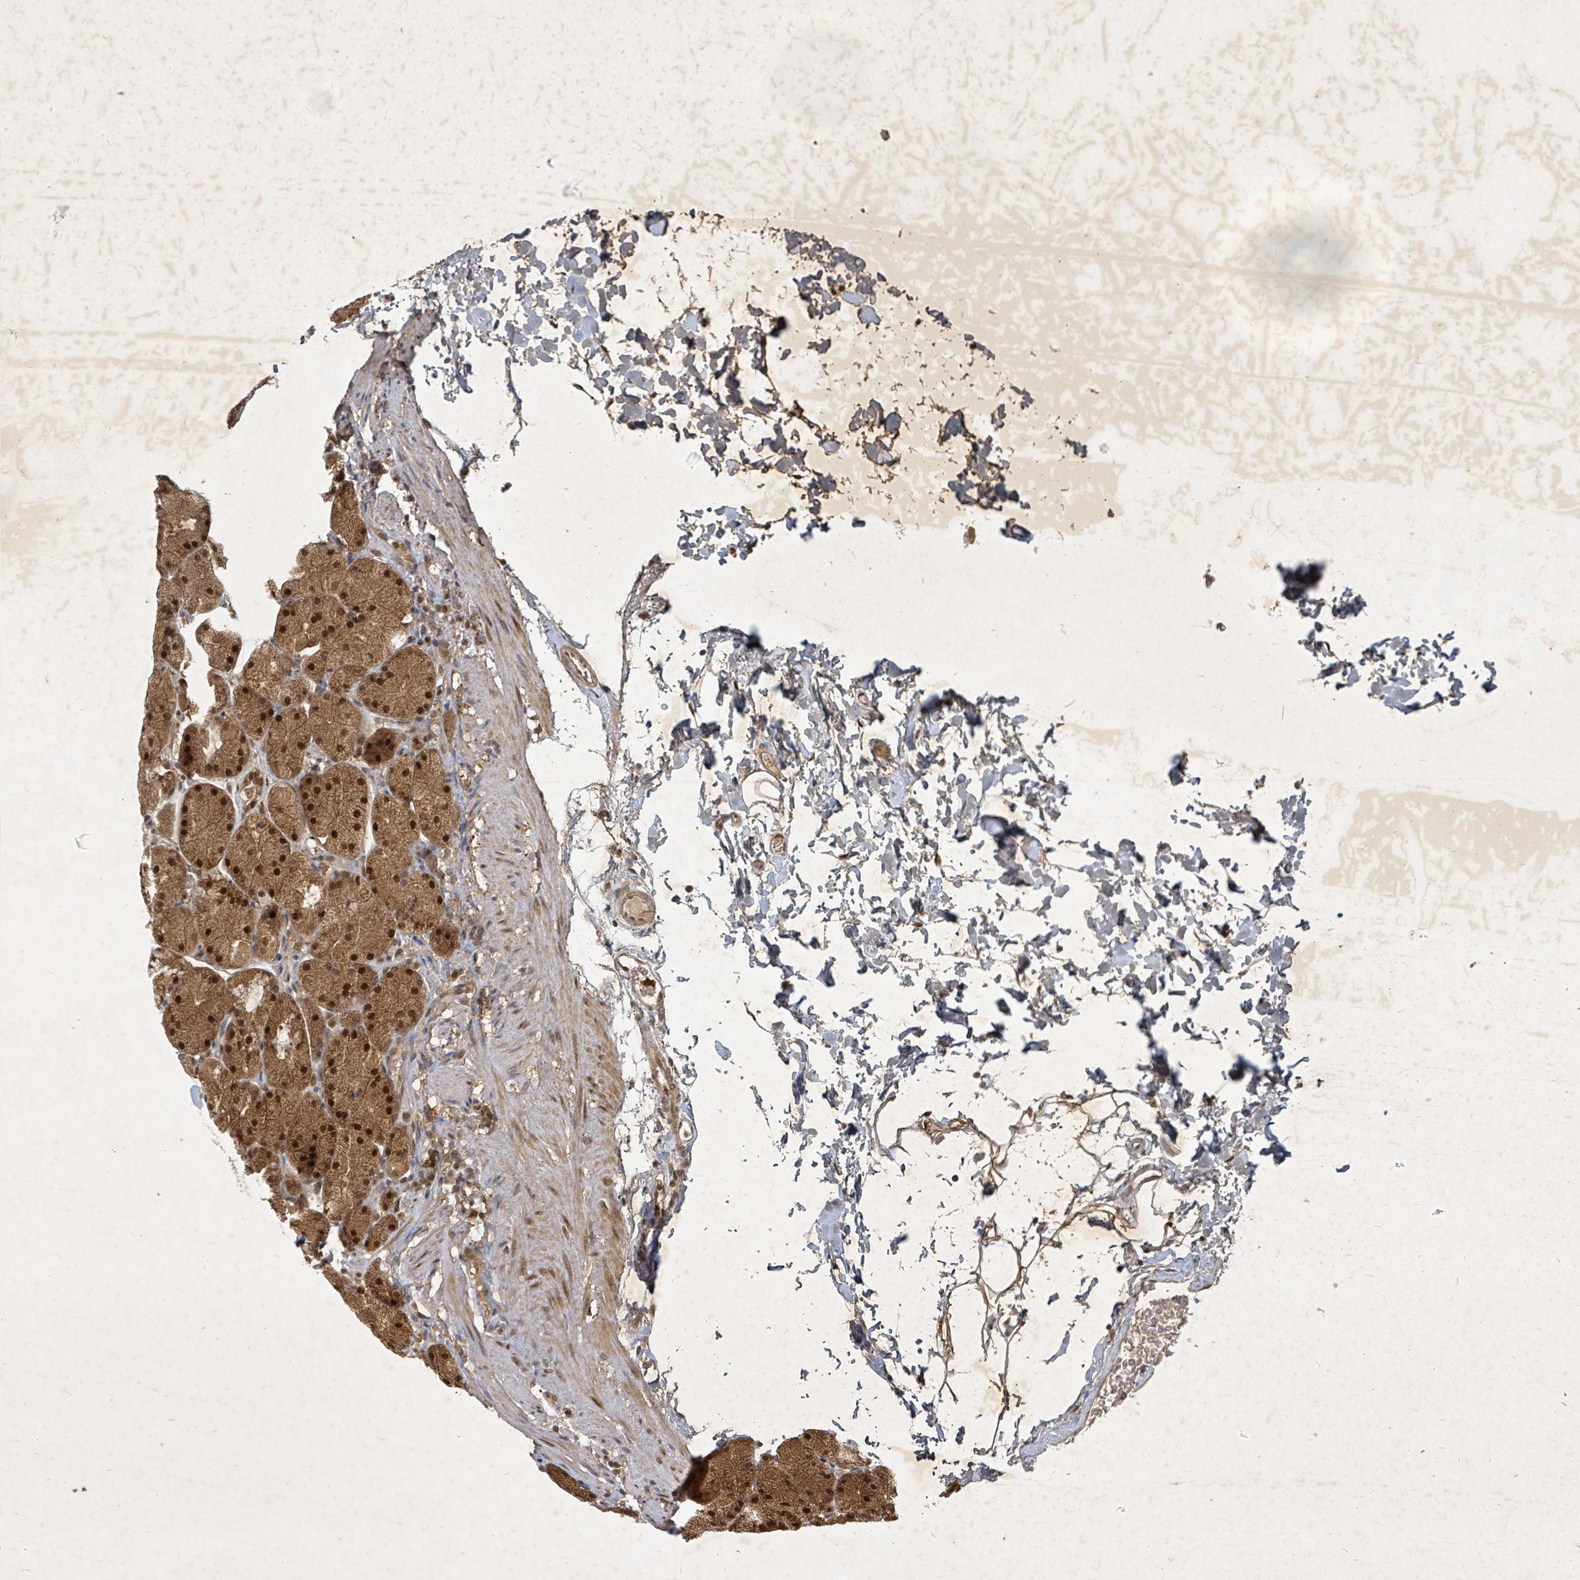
{"staining": {"intensity": "strong", "quantity": ">75%", "location": "cytoplasmic/membranous,nuclear"}, "tissue": "stomach", "cell_type": "Glandular cells", "image_type": "normal", "snomed": [{"axis": "morphology", "description": "Normal tissue, NOS"}, {"axis": "topography", "description": "Stomach, upper"}, {"axis": "topography", "description": "Stomach, lower"}], "caption": "Stomach was stained to show a protein in brown. There is high levels of strong cytoplasmic/membranous,nuclear staining in about >75% of glandular cells. (DAB = brown stain, brightfield microscopy at high magnification).", "gene": "KDM4E", "patient": {"sex": "male", "age": 67}}